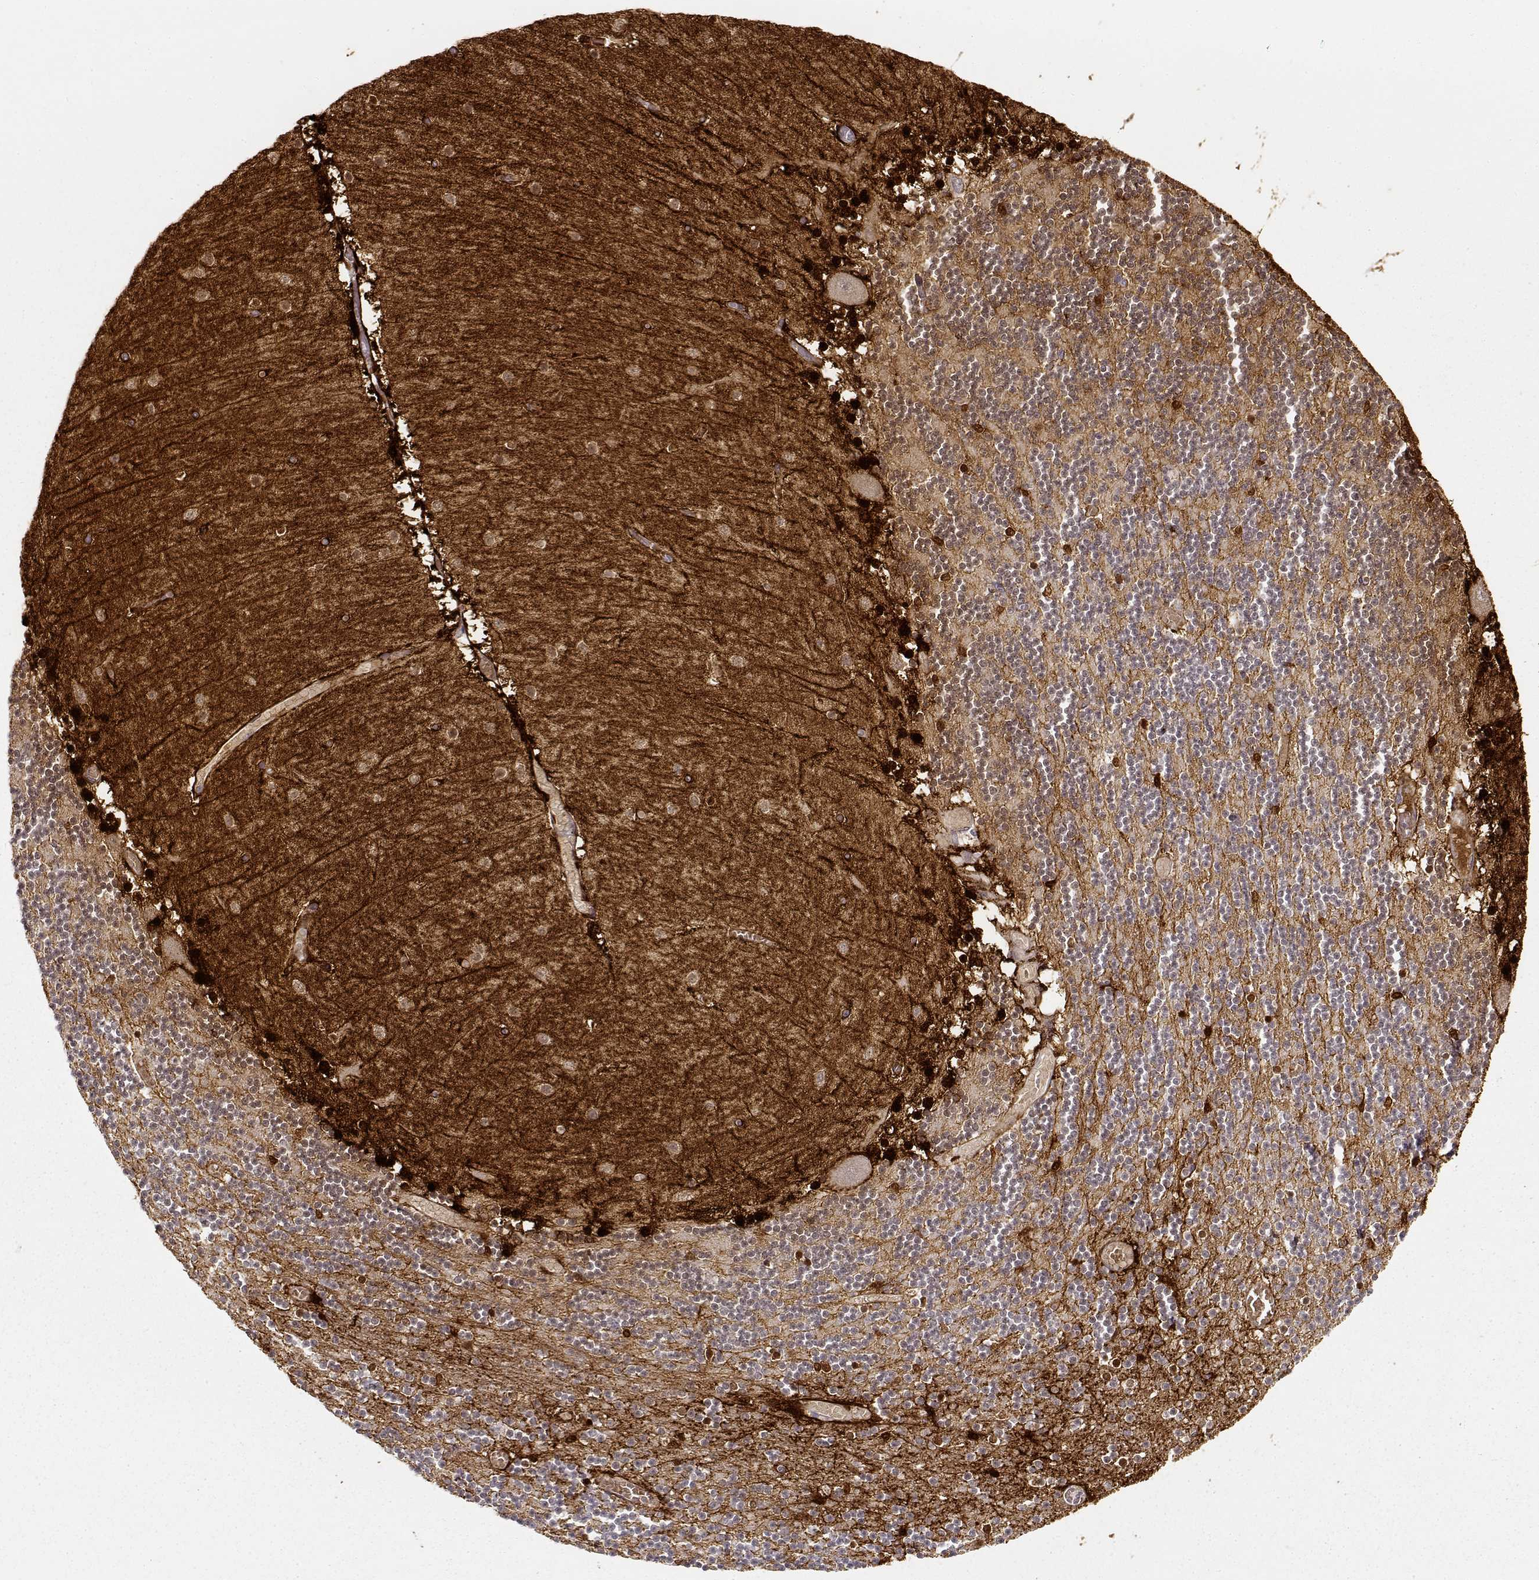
{"staining": {"intensity": "strong", "quantity": "<25%", "location": "nuclear"}, "tissue": "cerebellum", "cell_type": "Cells in granular layer", "image_type": "normal", "snomed": [{"axis": "morphology", "description": "Normal tissue, NOS"}, {"axis": "topography", "description": "Cerebellum"}], "caption": "Protein staining demonstrates strong nuclear positivity in approximately <25% of cells in granular layer in benign cerebellum.", "gene": "S100B", "patient": {"sex": "female", "age": 28}}